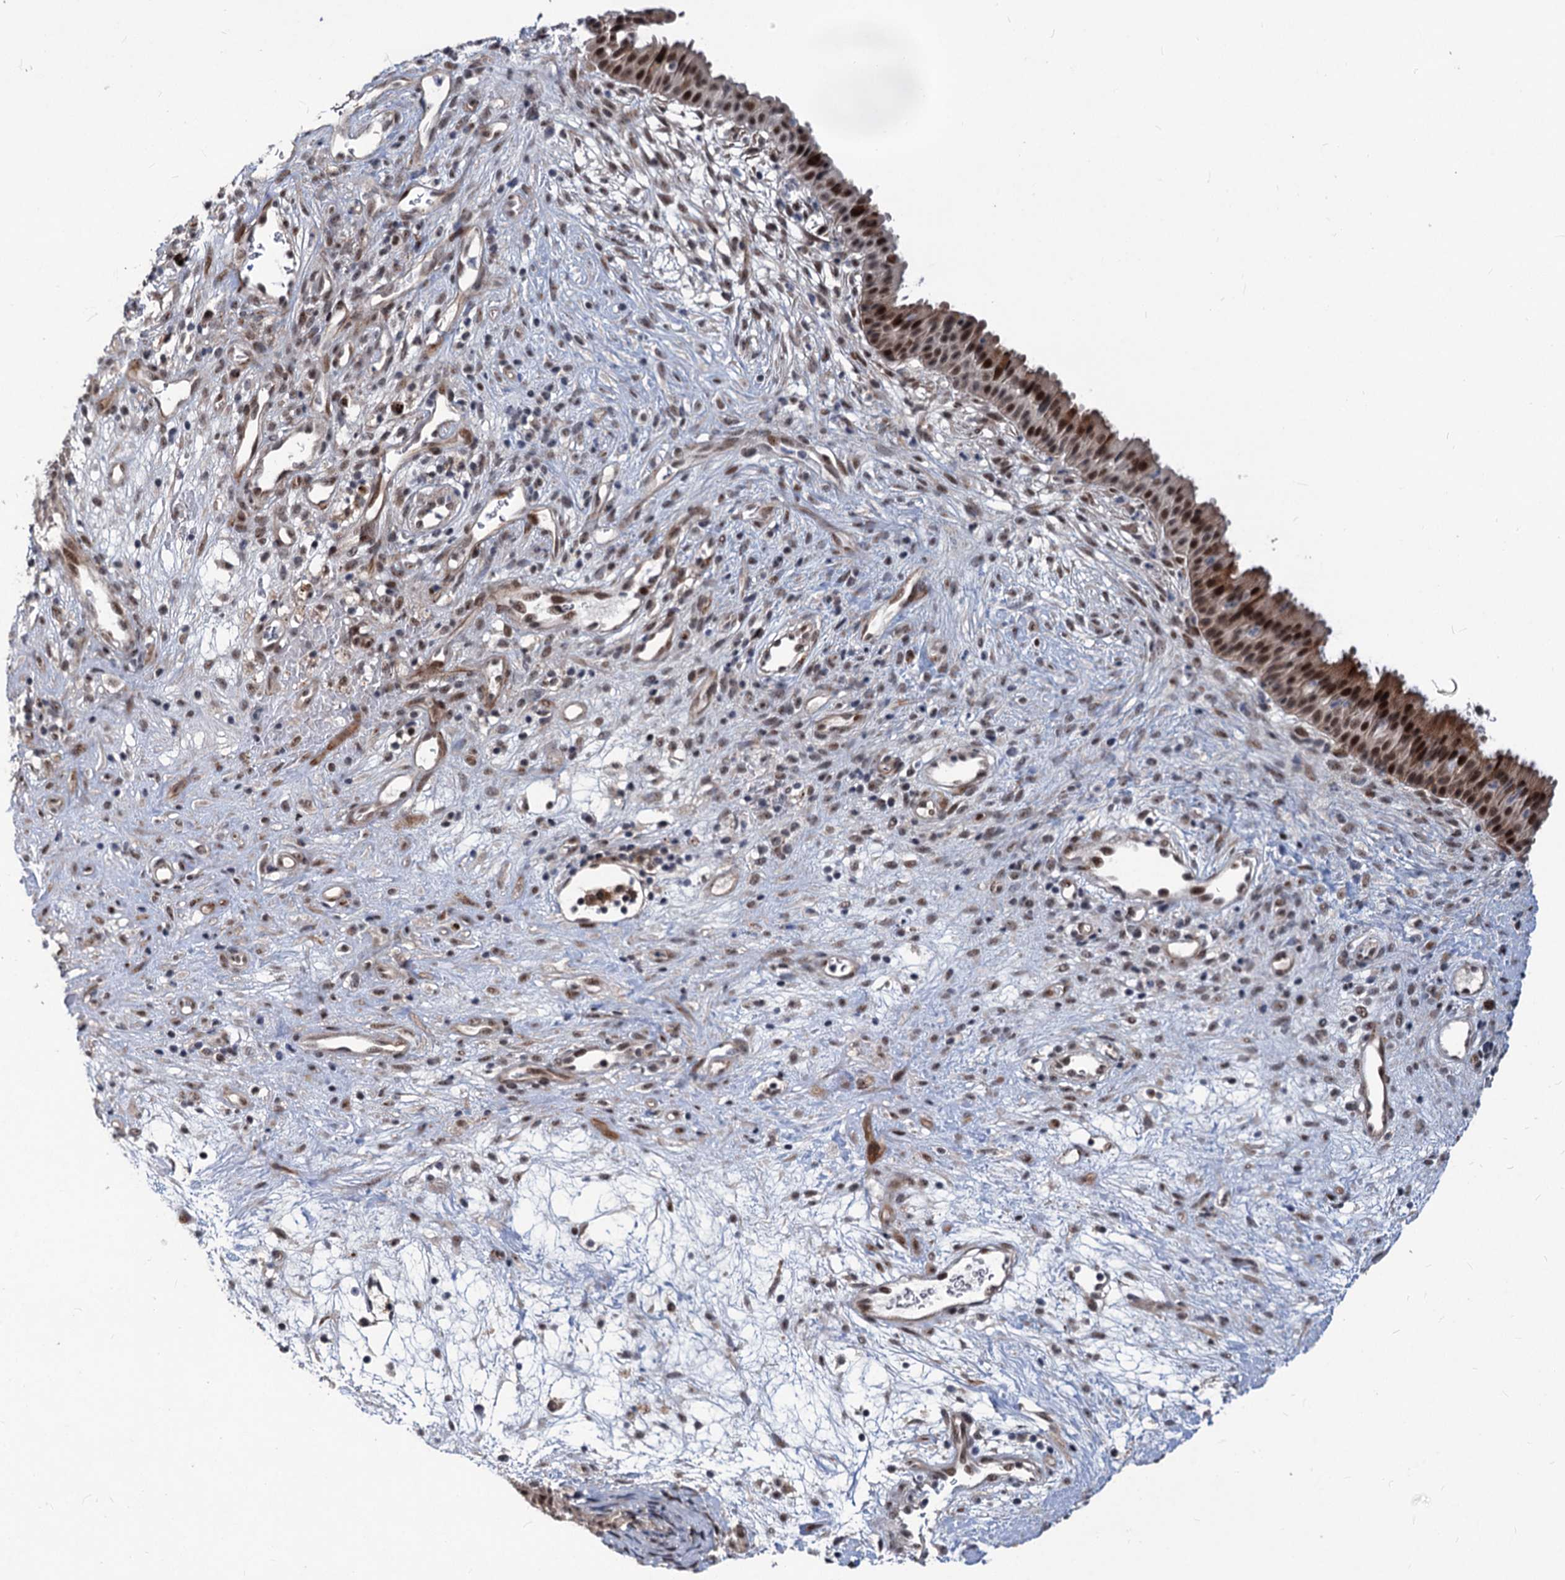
{"staining": {"intensity": "strong", "quantity": ">75%", "location": "nuclear"}, "tissue": "nasopharynx", "cell_type": "Respiratory epithelial cells", "image_type": "normal", "snomed": [{"axis": "morphology", "description": "Normal tissue, NOS"}, {"axis": "topography", "description": "Nasopharynx"}], "caption": "Immunohistochemical staining of benign nasopharynx demonstrates strong nuclear protein staining in approximately >75% of respiratory epithelial cells.", "gene": "PHF8", "patient": {"sex": "male", "age": 22}}